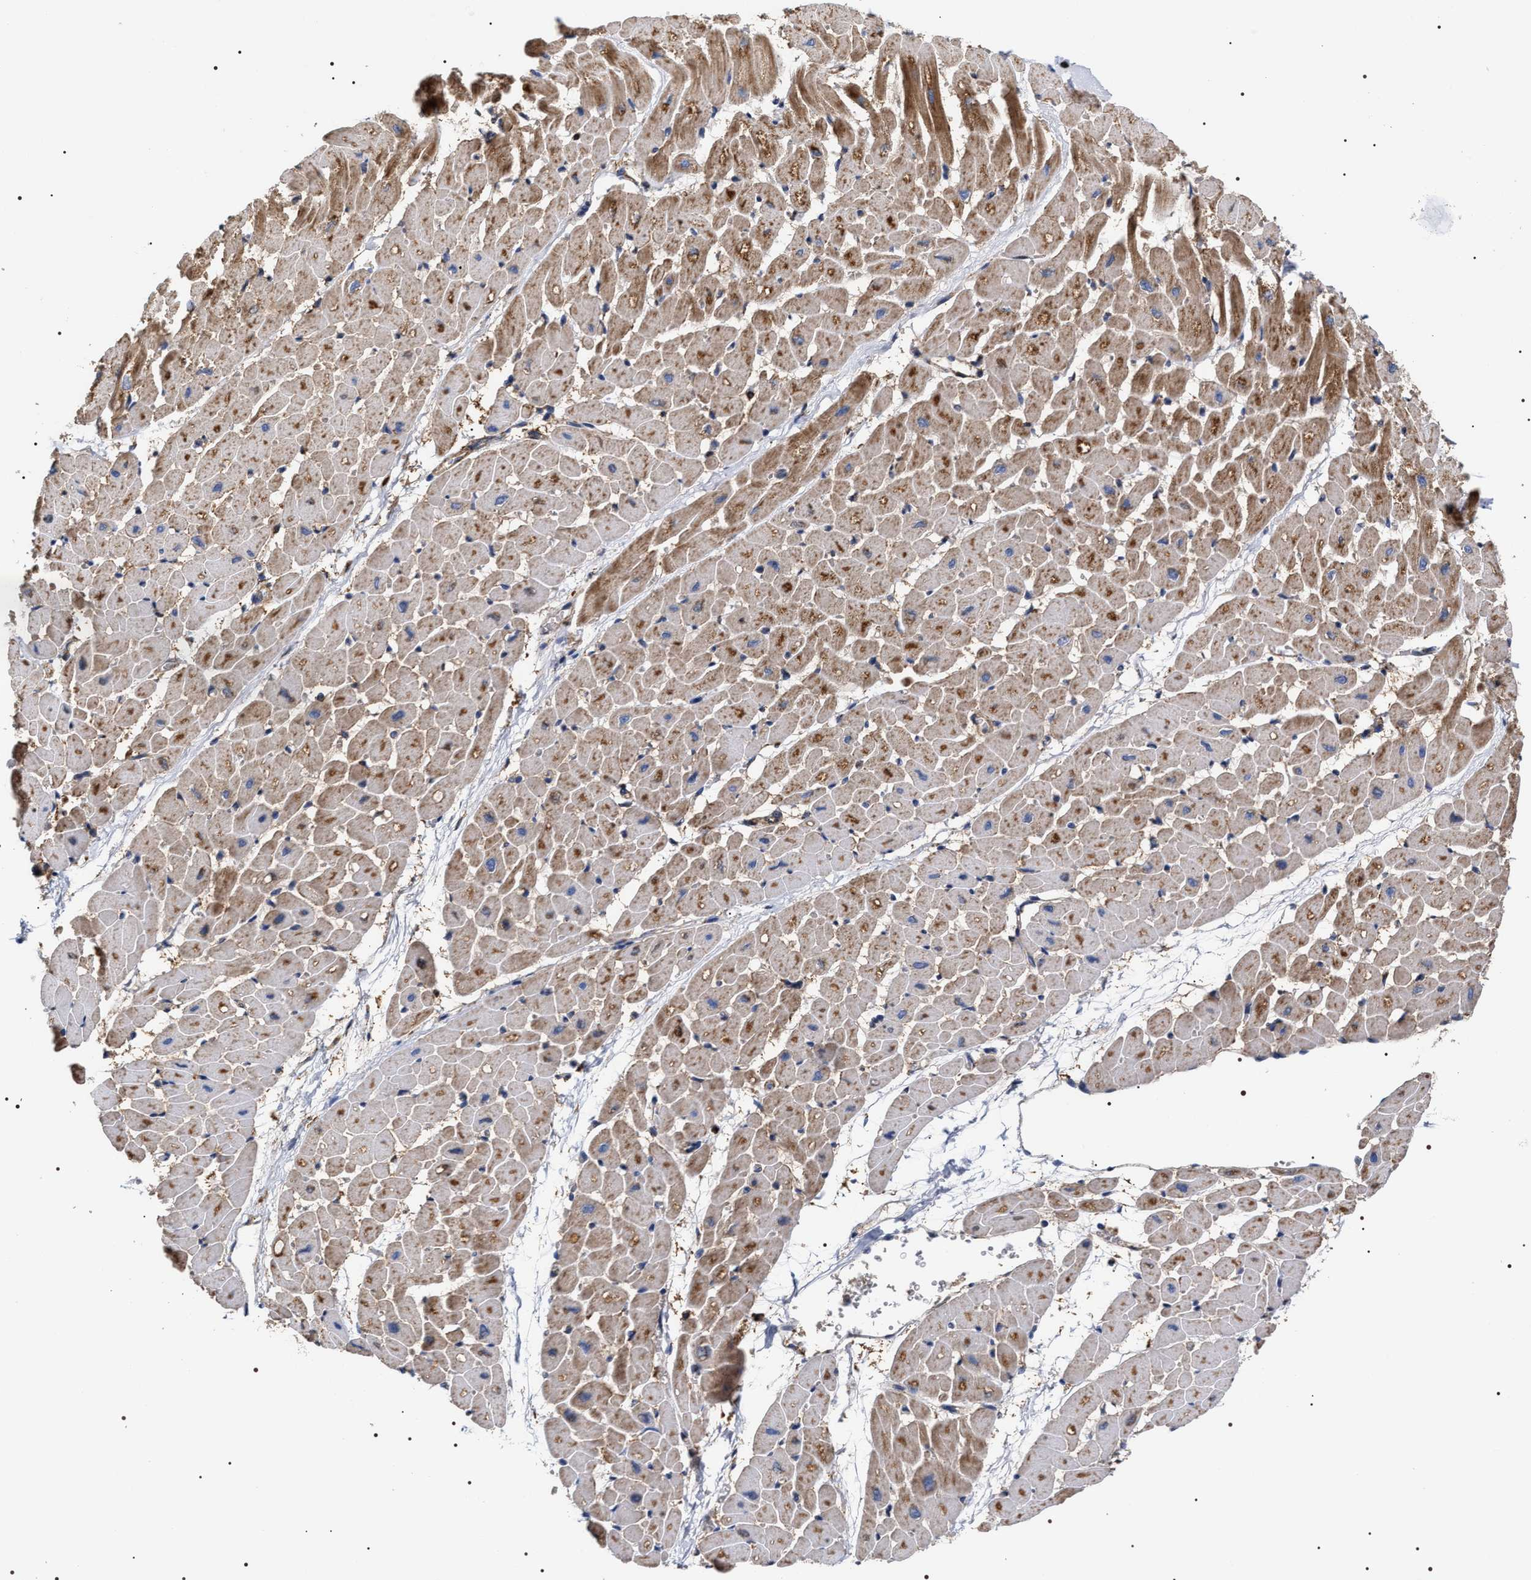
{"staining": {"intensity": "moderate", "quantity": ">75%", "location": "cytoplasmic/membranous"}, "tissue": "heart muscle", "cell_type": "Cardiomyocytes", "image_type": "normal", "snomed": [{"axis": "morphology", "description": "Normal tissue, NOS"}, {"axis": "topography", "description": "Heart"}], "caption": "Protein analysis of benign heart muscle demonstrates moderate cytoplasmic/membranous staining in about >75% of cardiomyocytes. The staining was performed using DAB to visualize the protein expression in brown, while the nuclei were stained in blue with hematoxylin (Magnification: 20x).", "gene": "COG5", "patient": {"sex": "male", "age": 45}}